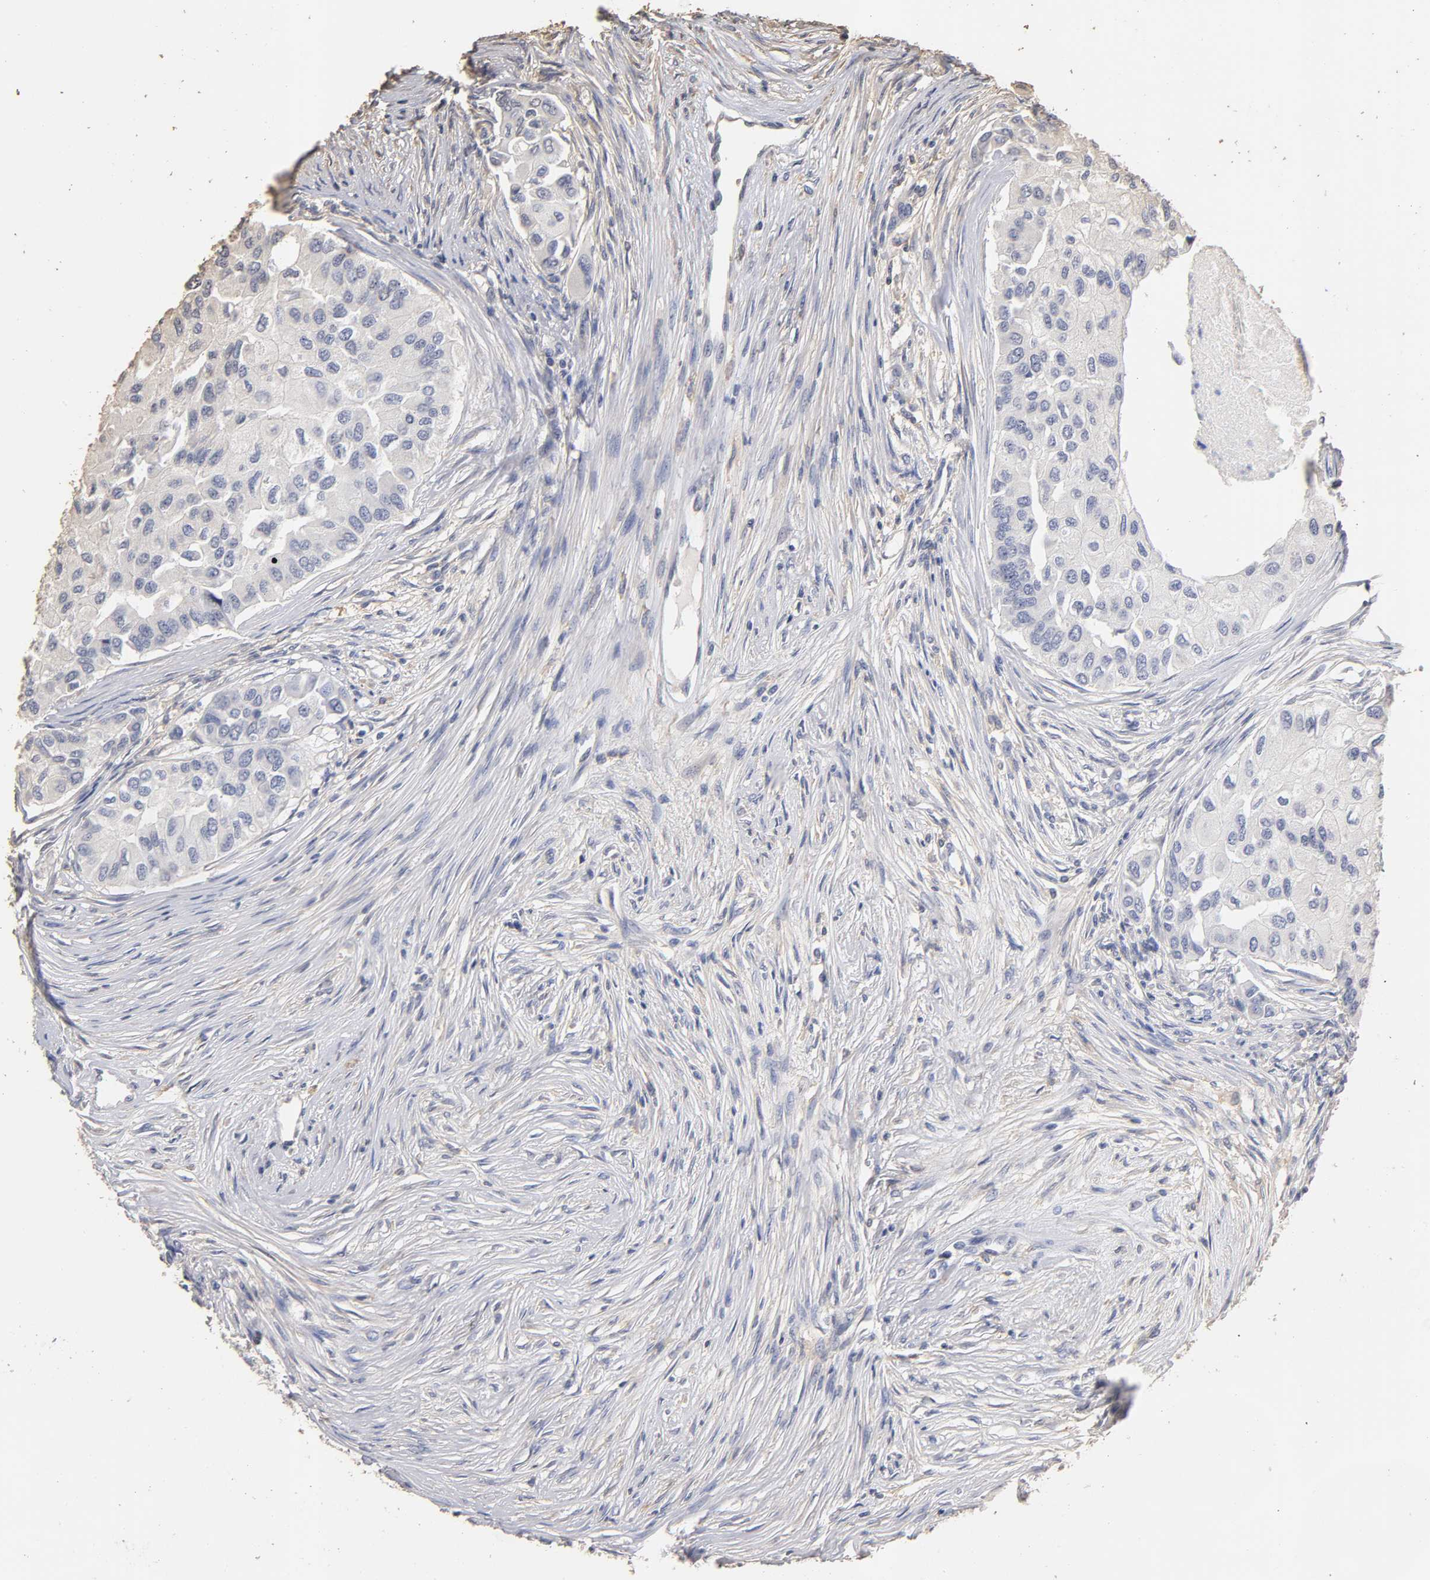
{"staining": {"intensity": "negative", "quantity": "none", "location": "none"}, "tissue": "breast cancer", "cell_type": "Tumor cells", "image_type": "cancer", "snomed": [{"axis": "morphology", "description": "Normal tissue, NOS"}, {"axis": "morphology", "description": "Duct carcinoma"}, {"axis": "topography", "description": "Breast"}], "caption": "This is a micrograph of immunohistochemistry staining of breast cancer (intraductal carcinoma), which shows no positivity in tumor cells.", "gene": "VSIG4", "patient": {"sex": "female", "age": 49}}